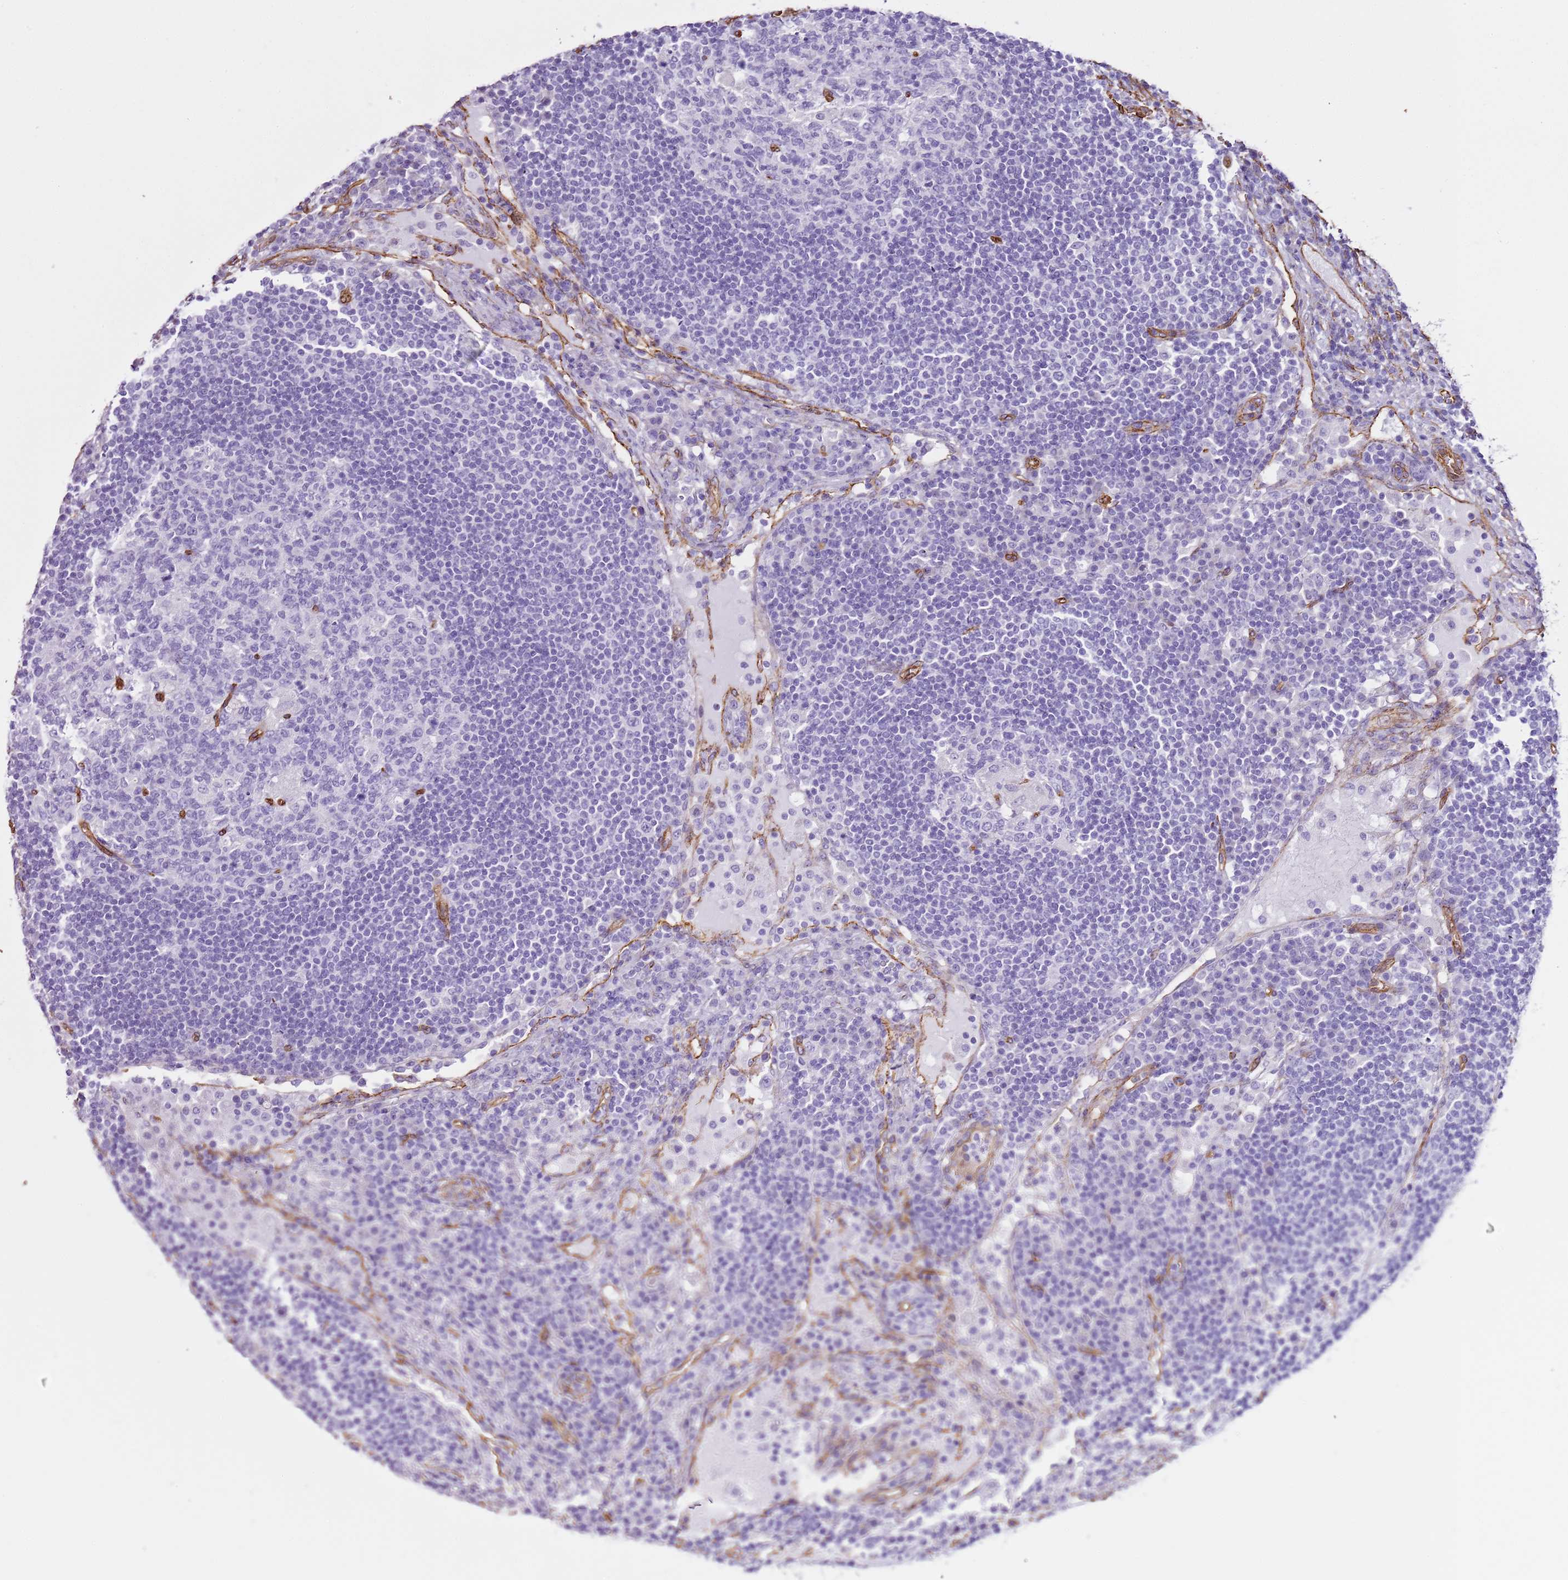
{"staining": {"intensity": "negative", "quantity": "none", "location": "none"}, "tissue": "lymph node", "cell_type": "Germinal center cells", "image_type": "normal", "snomed": [{"axis": "morphology", "description": "Normal tissue, NOS"}, {"axis": "topography", "description": "Lymph node"}], "caption": "IHC of unremarkable human lymph node displays no positivity in germinal center cells. (Immunohistochemistry, brightfield microscopy, high magnification).", "gene": "CTDSPL", "patient": {"sex": "female", "age": 53}}